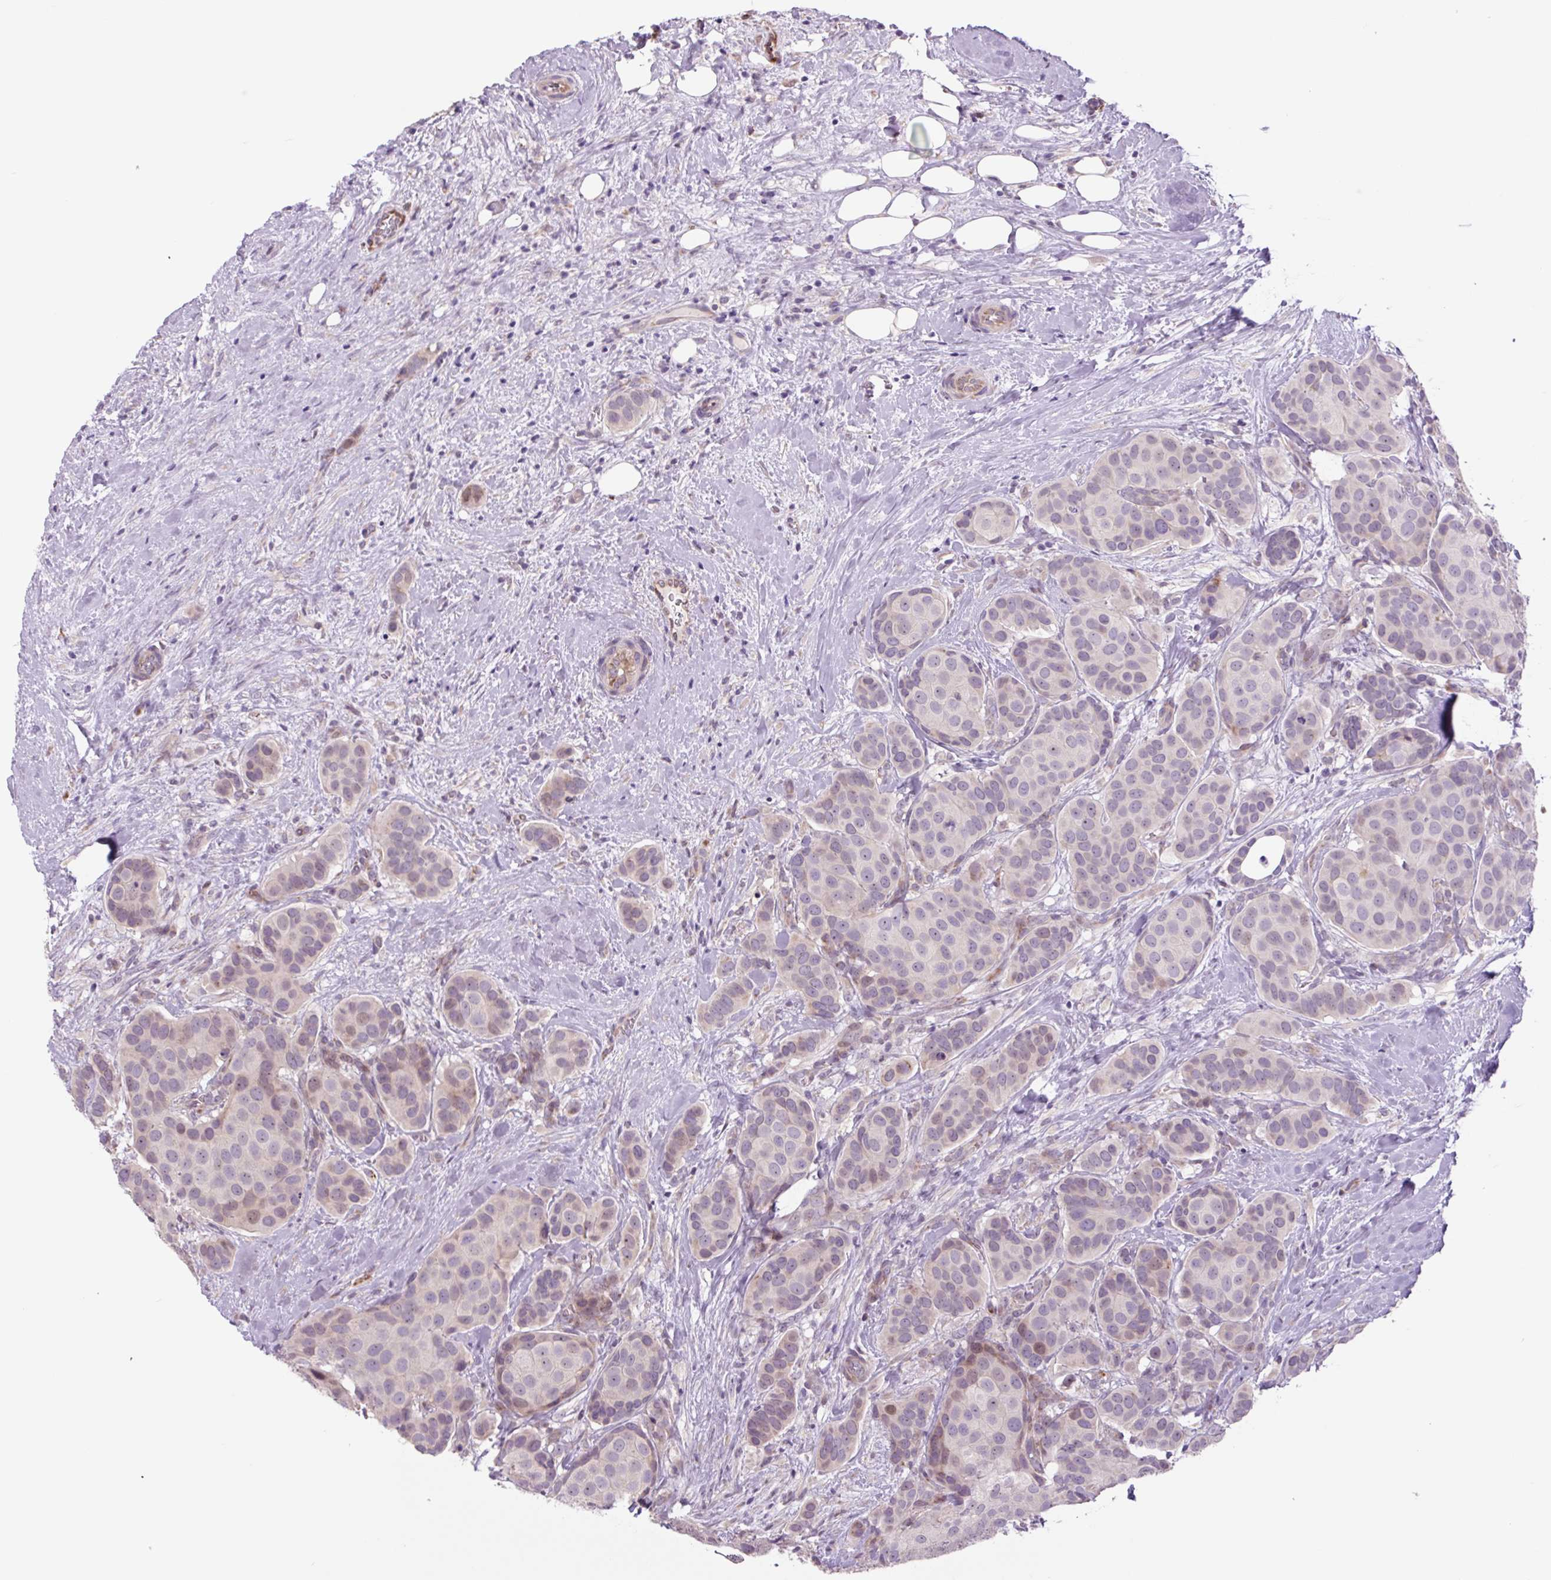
{"staining": {"intensity": "negative", "quantity": "none", "location": "none"}, "tissue": "breast cancer", "cell_type": "Tumor cells", "image_type": "cancer", "snomed": [{"axis": "morphology", "description": "Duct carcinoma"}, {"axis": "topography", "description": "Breast"}], "caption": "Tumor cells show no significant protein staining in breast cancer (intraductal carcinoma). (Stains: DAB immunohistochemistry (IHC) with hematoxylin counter stain, Microscopy: brightfield microscopy at high magnification).", "gene": "PLA2G4A", "patient": {"sex": "female", "age": 70}}